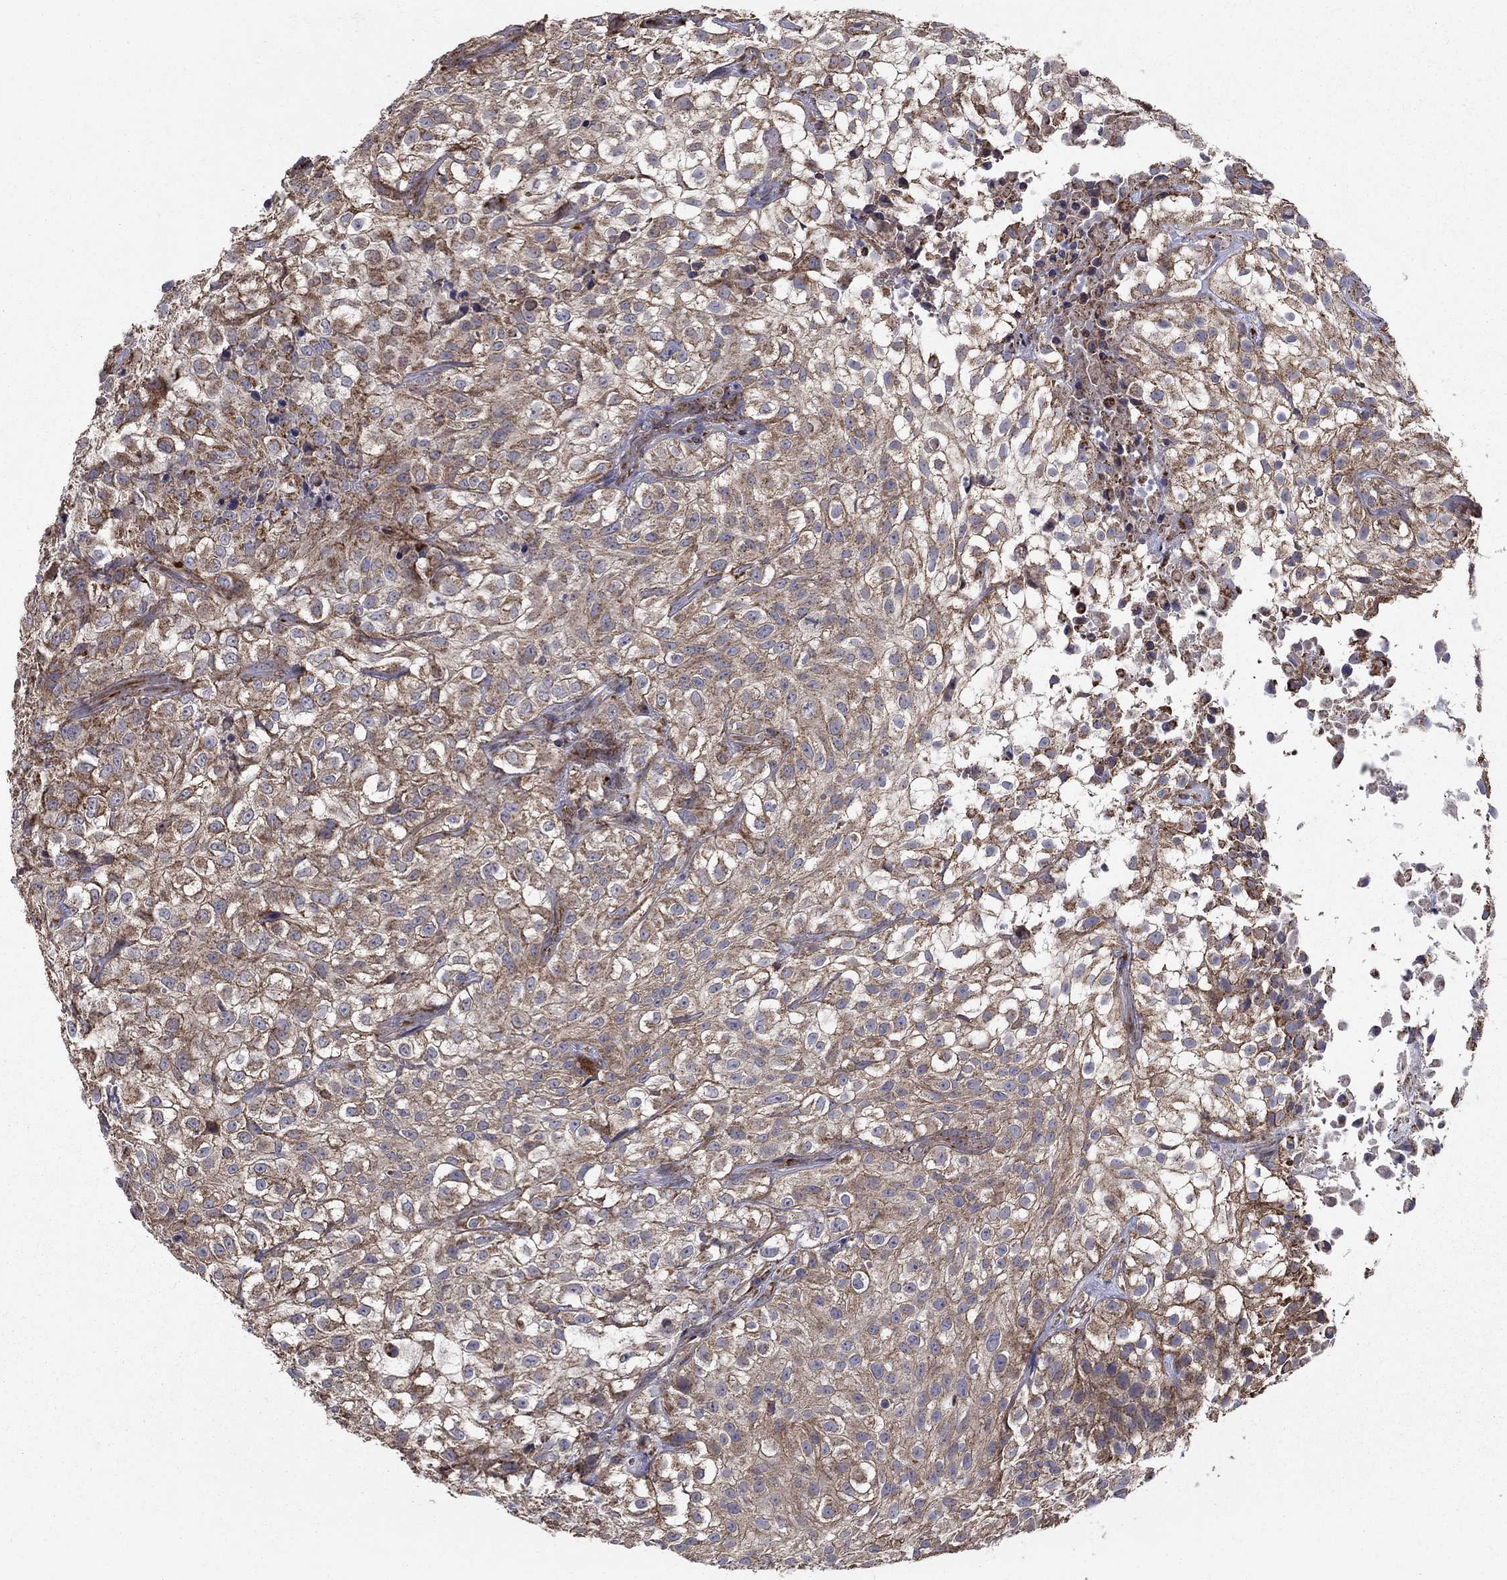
{"staining": {"intensity": "moderate", "quantity": ">75%", "location": "cytoplasmic/membranous"}, "tissue": "urothelial cancer", "cell_type": "Tumor cells", "image_type": "cancer", "snomed": [{"axis": "morphology", "description": "Urothelial carcinoma, High grade"}, {"axis": "topography", "description": "Urinary bladder"}], "caption": "Immunohistochemistry micrograph of neoplastic tissue: human urothelial cancer stained using immunohistochemistry exhibits medium levels of moderate protein expression localized specifically in the cytoplasmic/membranous of tumor cells, appearing as a cytoplasmic/membranous brown color.", "gene": "NDUFS8", "patient": {"sex": "male", "age": 56}}